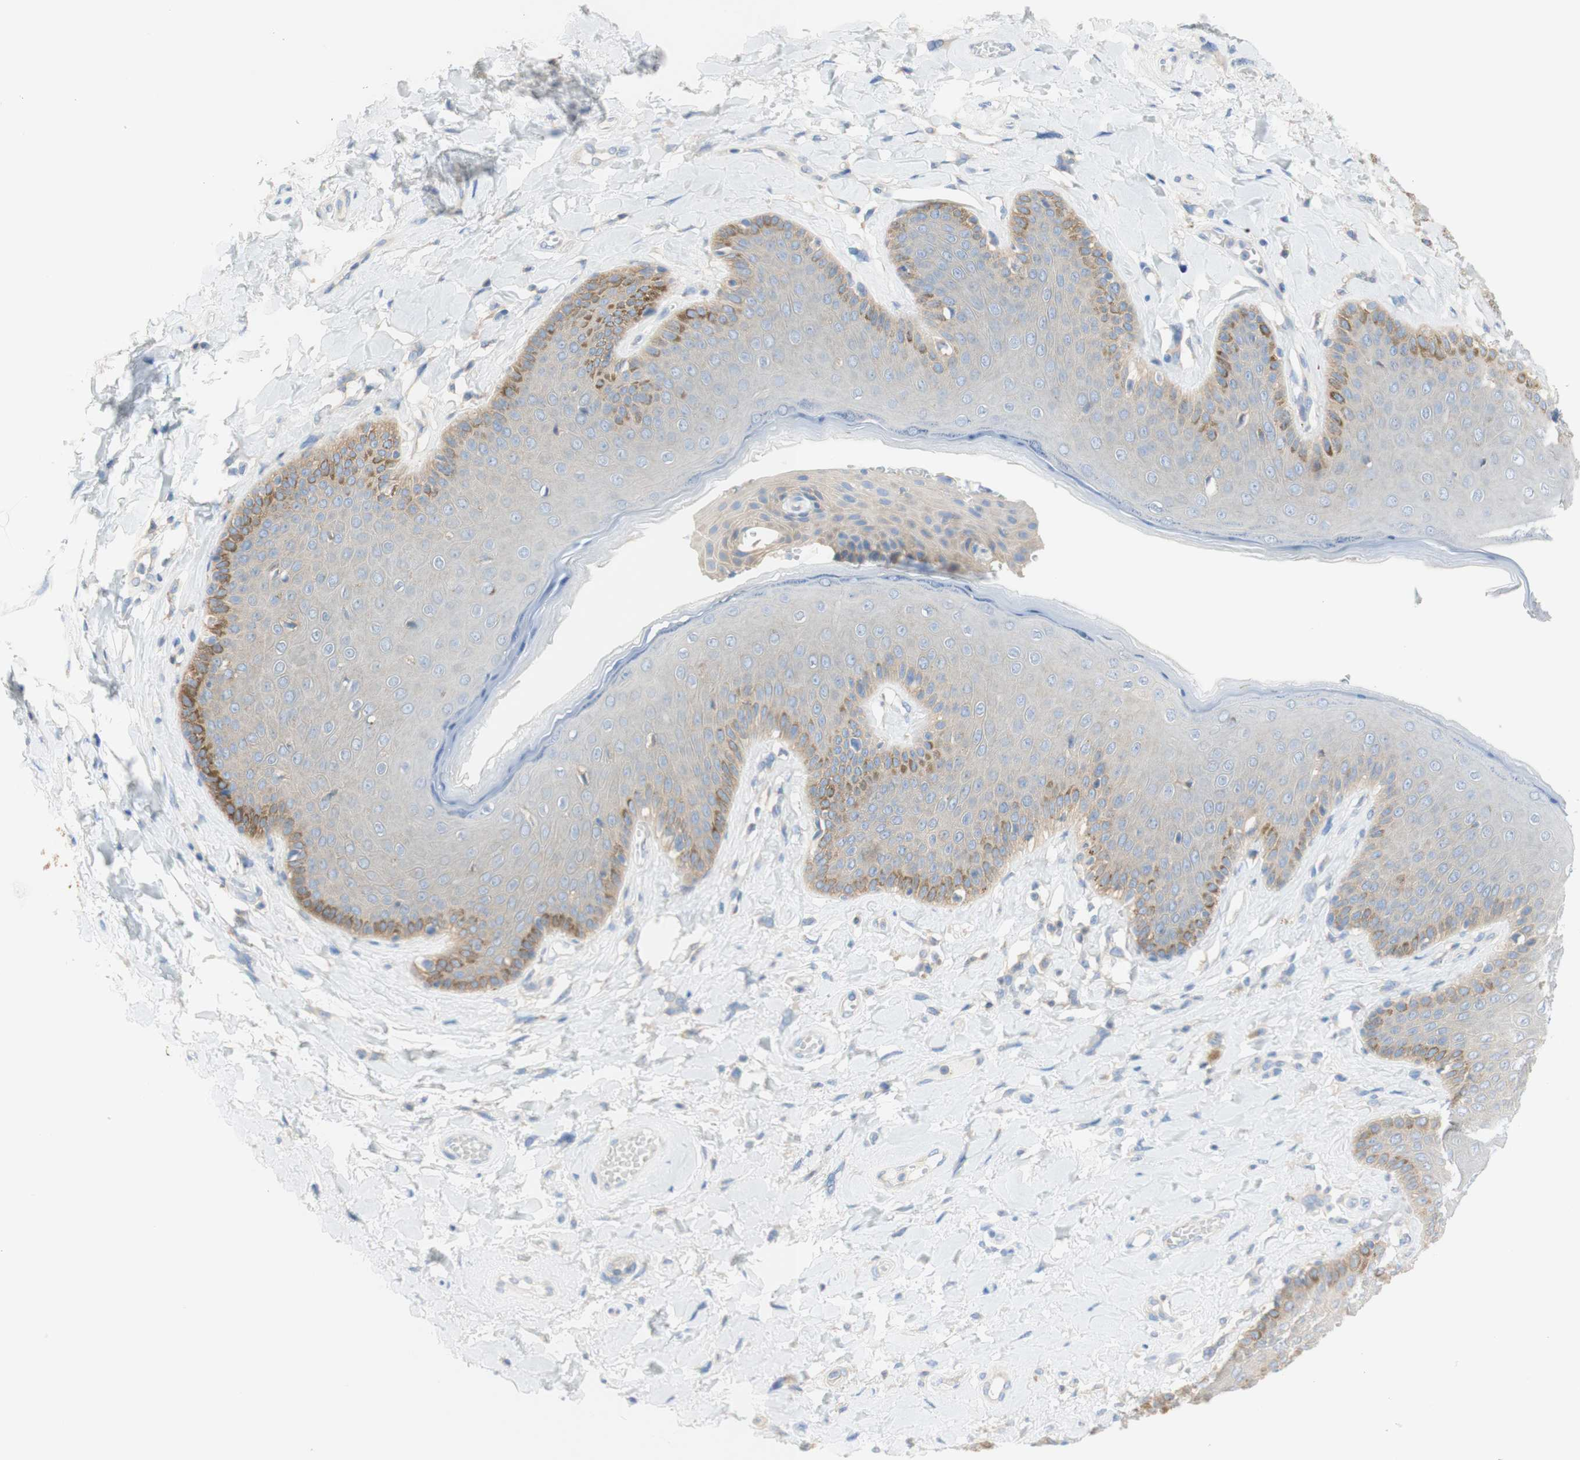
{"staining": {"intensity": "weak", "quantity": "<25%", "location": "cytoplasmic/membranous"}, "tissue": "skin", "cell_type": "Epidermal cells", "image_type": "normal", "snomed": [{"axis": "morphology", "description": "Normal tissue, NOS"}, {"axis": "topography", "description": "Anal"}], "caption": "This is a photomicrograph of IHC staining of benign skin, which shows no positivity in epidermal cells.", "gene": "ATP2B1", "patient": {"sex": "male", "age": 69}}